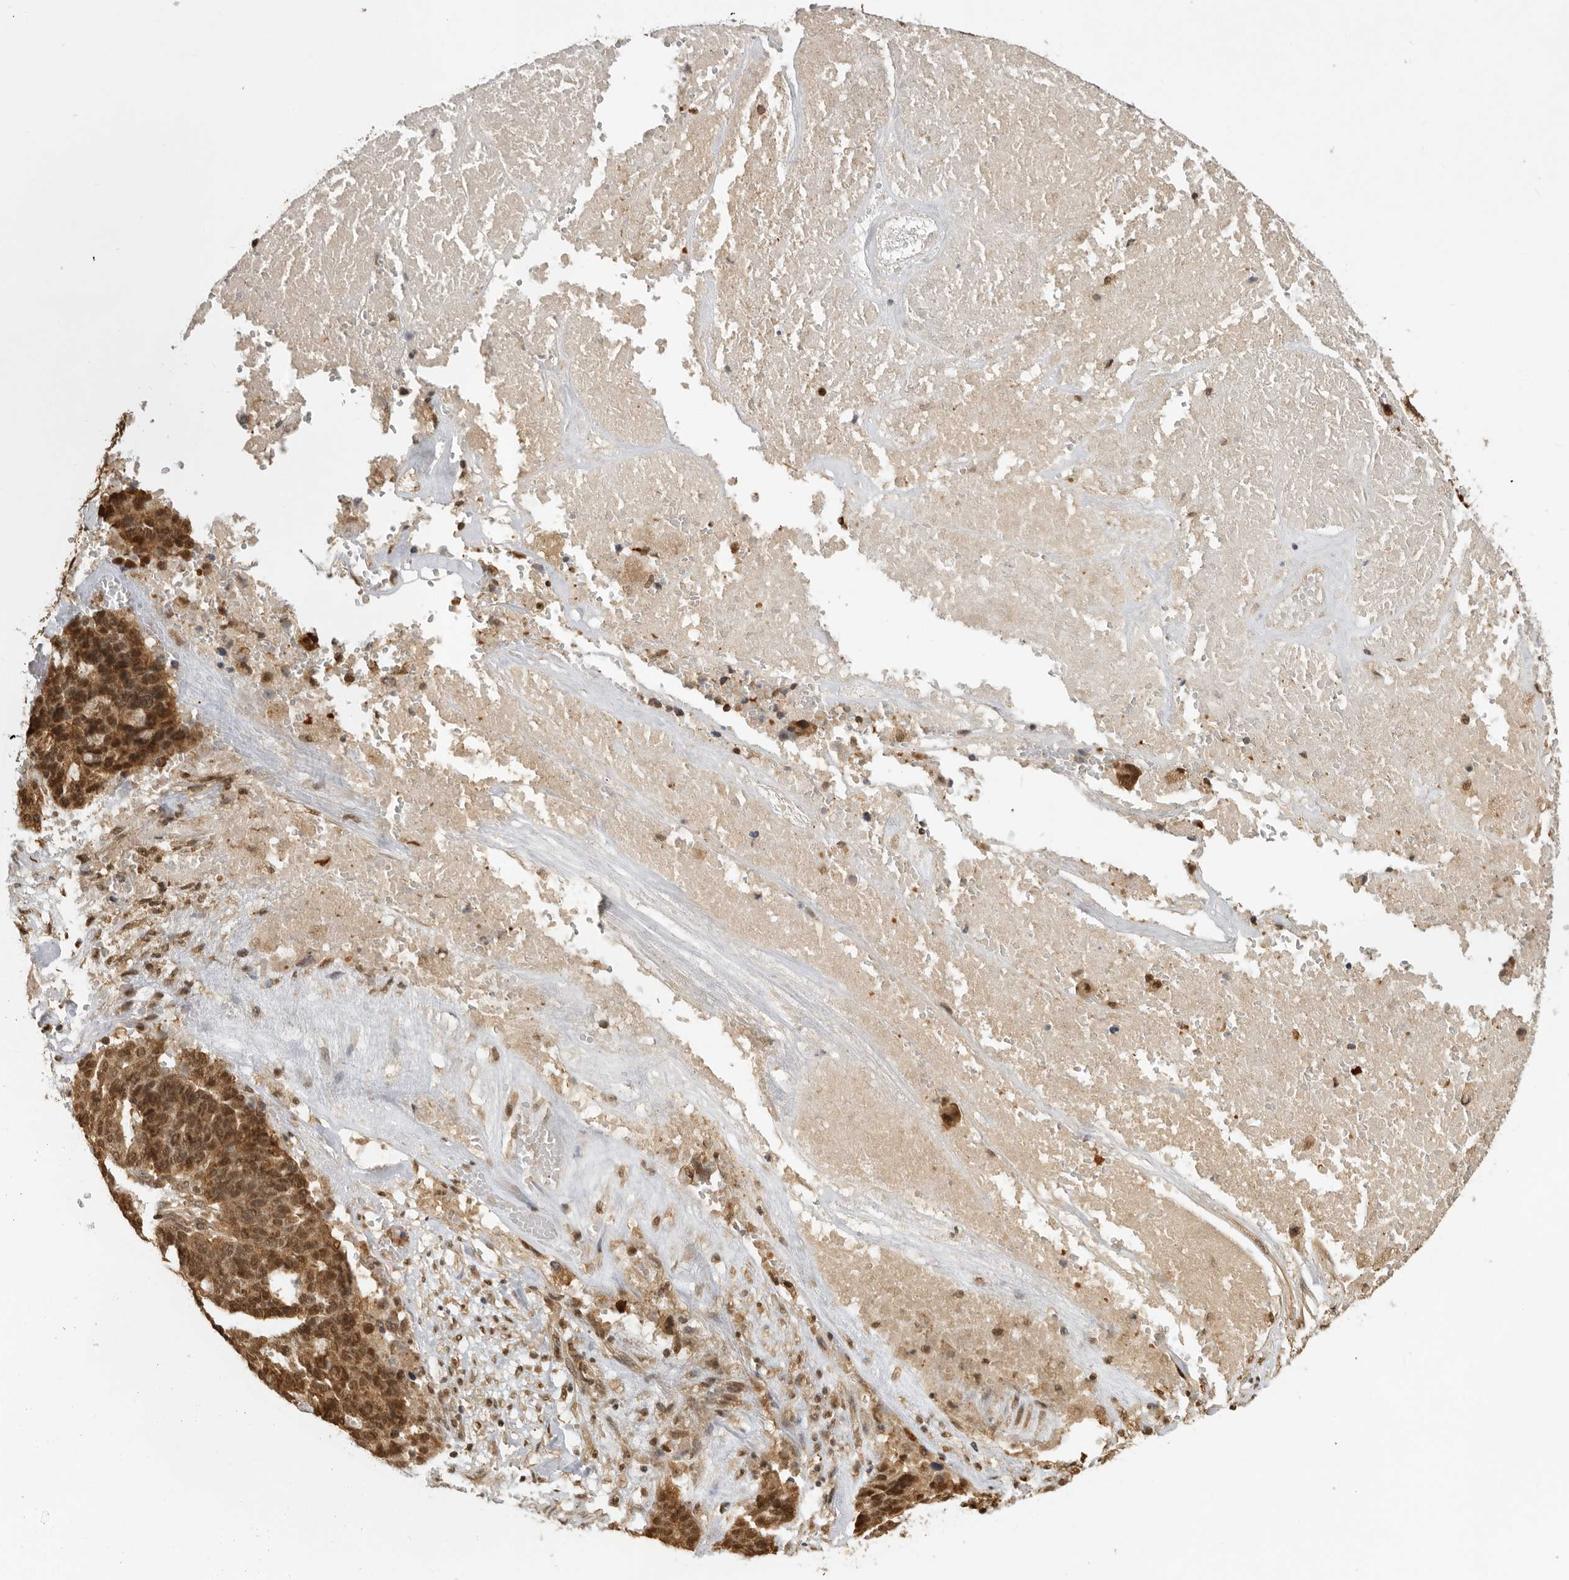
{"staining": {"intensity": "moderate", "quantity": ">75%", "location": "cytoplasmic/membranous,nuclear"}, "tissue": "ovarian cancer", "cell_type": "Tumor cells", "image_type": "cancer", "snomed": [{"axis": "morphology", "description": "Cystadenocarcinoma, serous, NOS"}, {"axis": "topography", "description": "Ovary"}], "caption": "This image shows ovarian serous cystadenocarcinoma stained with IHC to label a protein in brown. The cytoplasmic/membranous and nuclear of tumor cells show moderate positivity for the protein. Nuclei are counter-stained blue.", "gene": "ADPRS", "patient": {"sex": "female", "age": 59}}